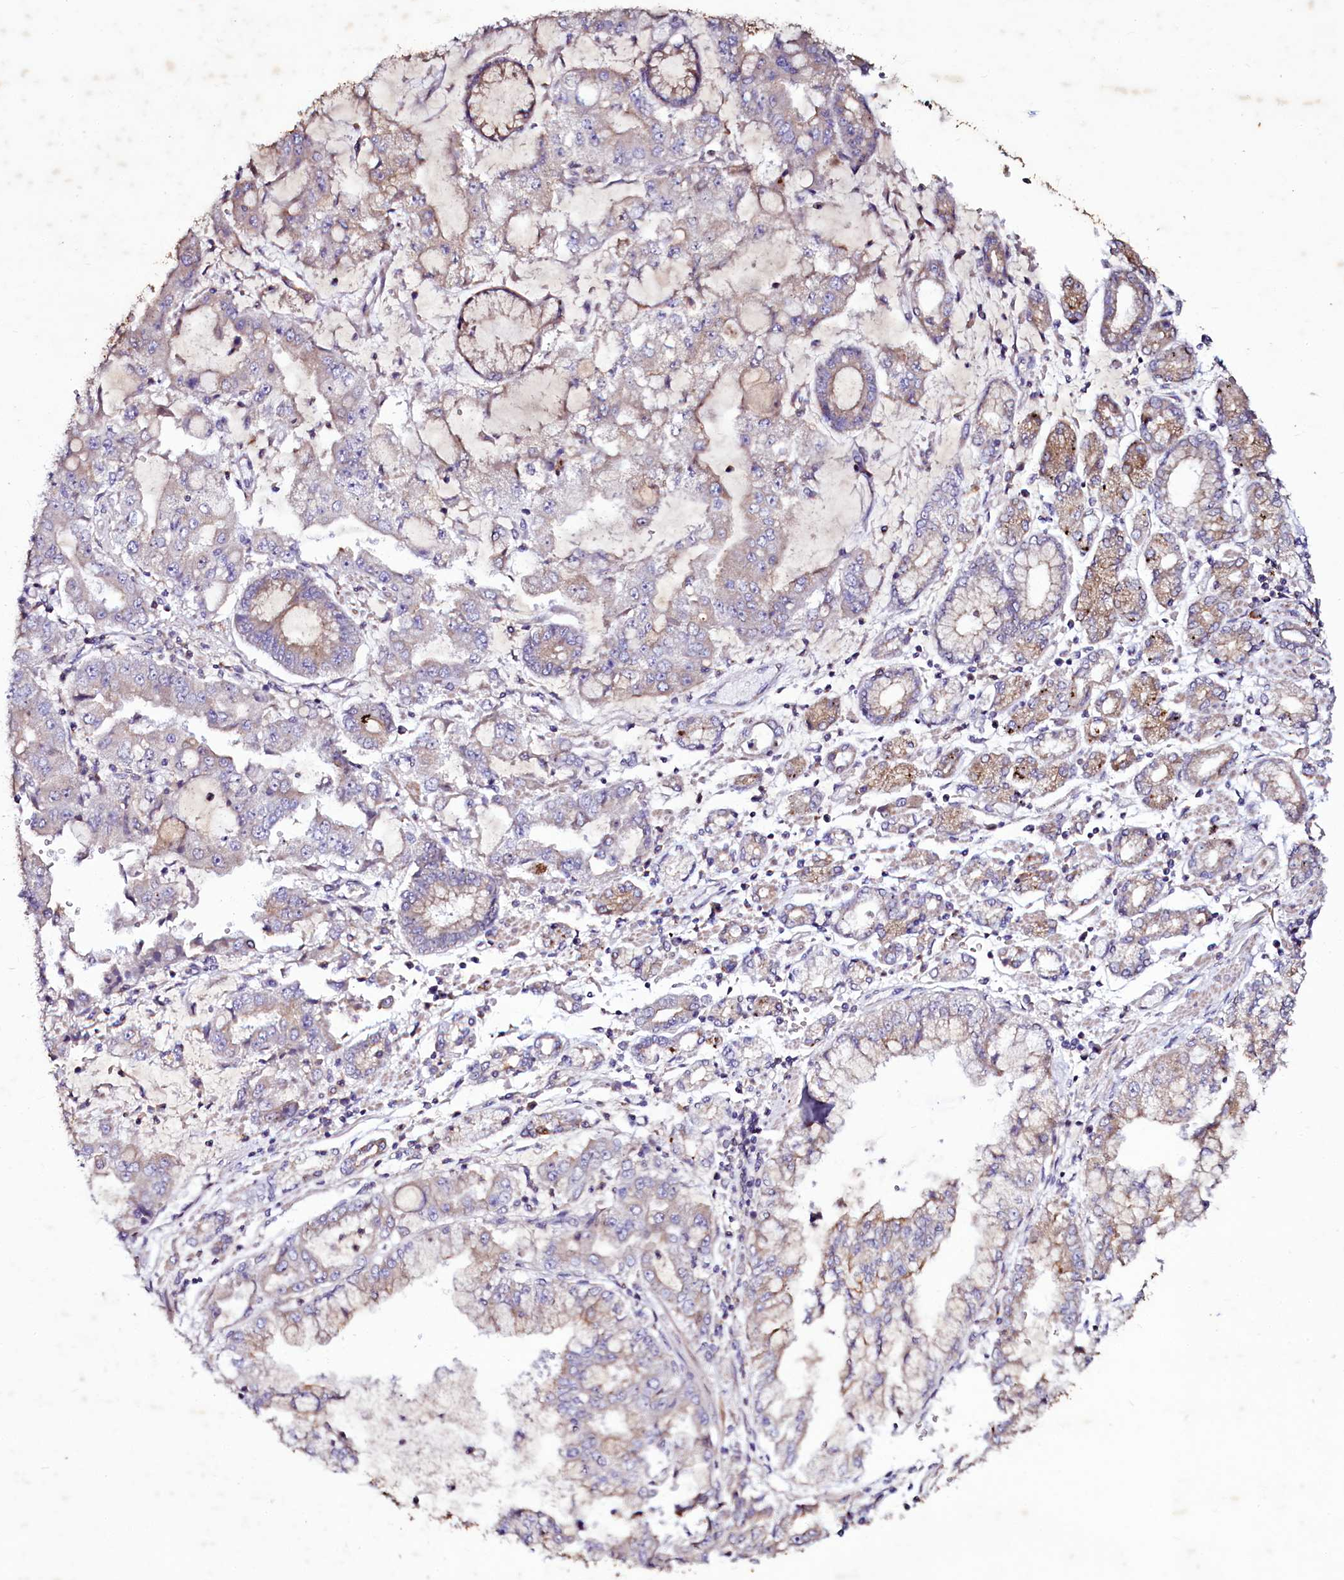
{"staining": {"intensity": "weak", "quantity": "25%-75%", "location": "cytoplasmic/membranous"}, "tissue": "stomach cancer", "cell_type": "Tumor cells", "image_type": "cancer", "snomed": [{"axis": "morphology", "description": "Adenocarcinoma, NOS"}, {"axis": "topography", "description": "Stomach"}], "caption": "Immunohistochemical staining of stomach adenocarcinoma demonstrates low levels of weak cytoplasmic/membranous expression in about 25%-75% of tumor cells.", "gene": "SELENOT", "patient": {"sex": "male", "age": 76}}